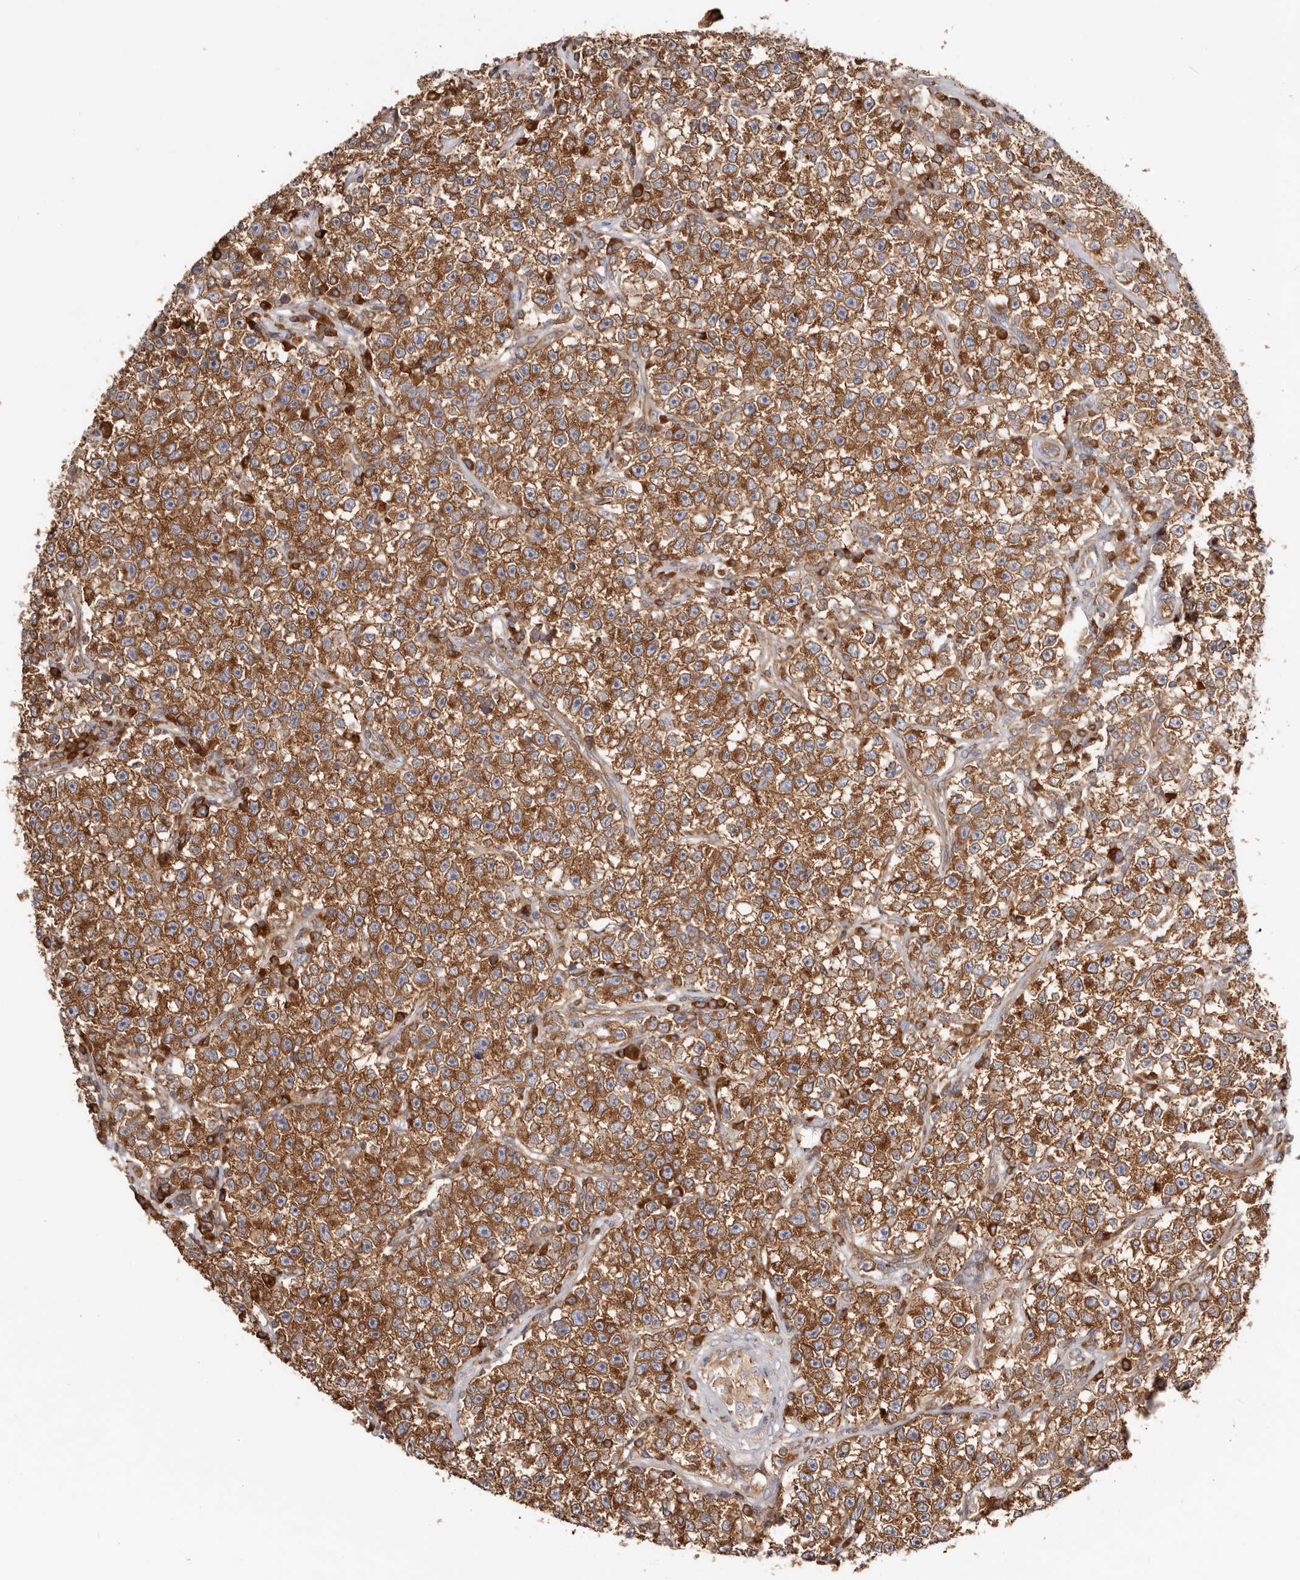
{"staining": {"intensity": "strong", "quantity": ">75%", "location": "cytoplasmic/membranous"}, "tissue": "testis cancer", "cell_type": "Tumor cells", "image_type": "cancer", "snomed": [{"axis": "morphology", "description": "Seminoma, NOS"}, {"axis": "topography", "description": "Testis"}], "caption": "This image shows testis cancer stained with immunohistochemistry (IHC) to label a protein in brown. The cytoplasmic/membranous of tumor cells show strong positivity for the protein. Nuclei are counter-stained blue.", "gene": "EPRS1", "patient": {"sex": "male", "age": 22}}